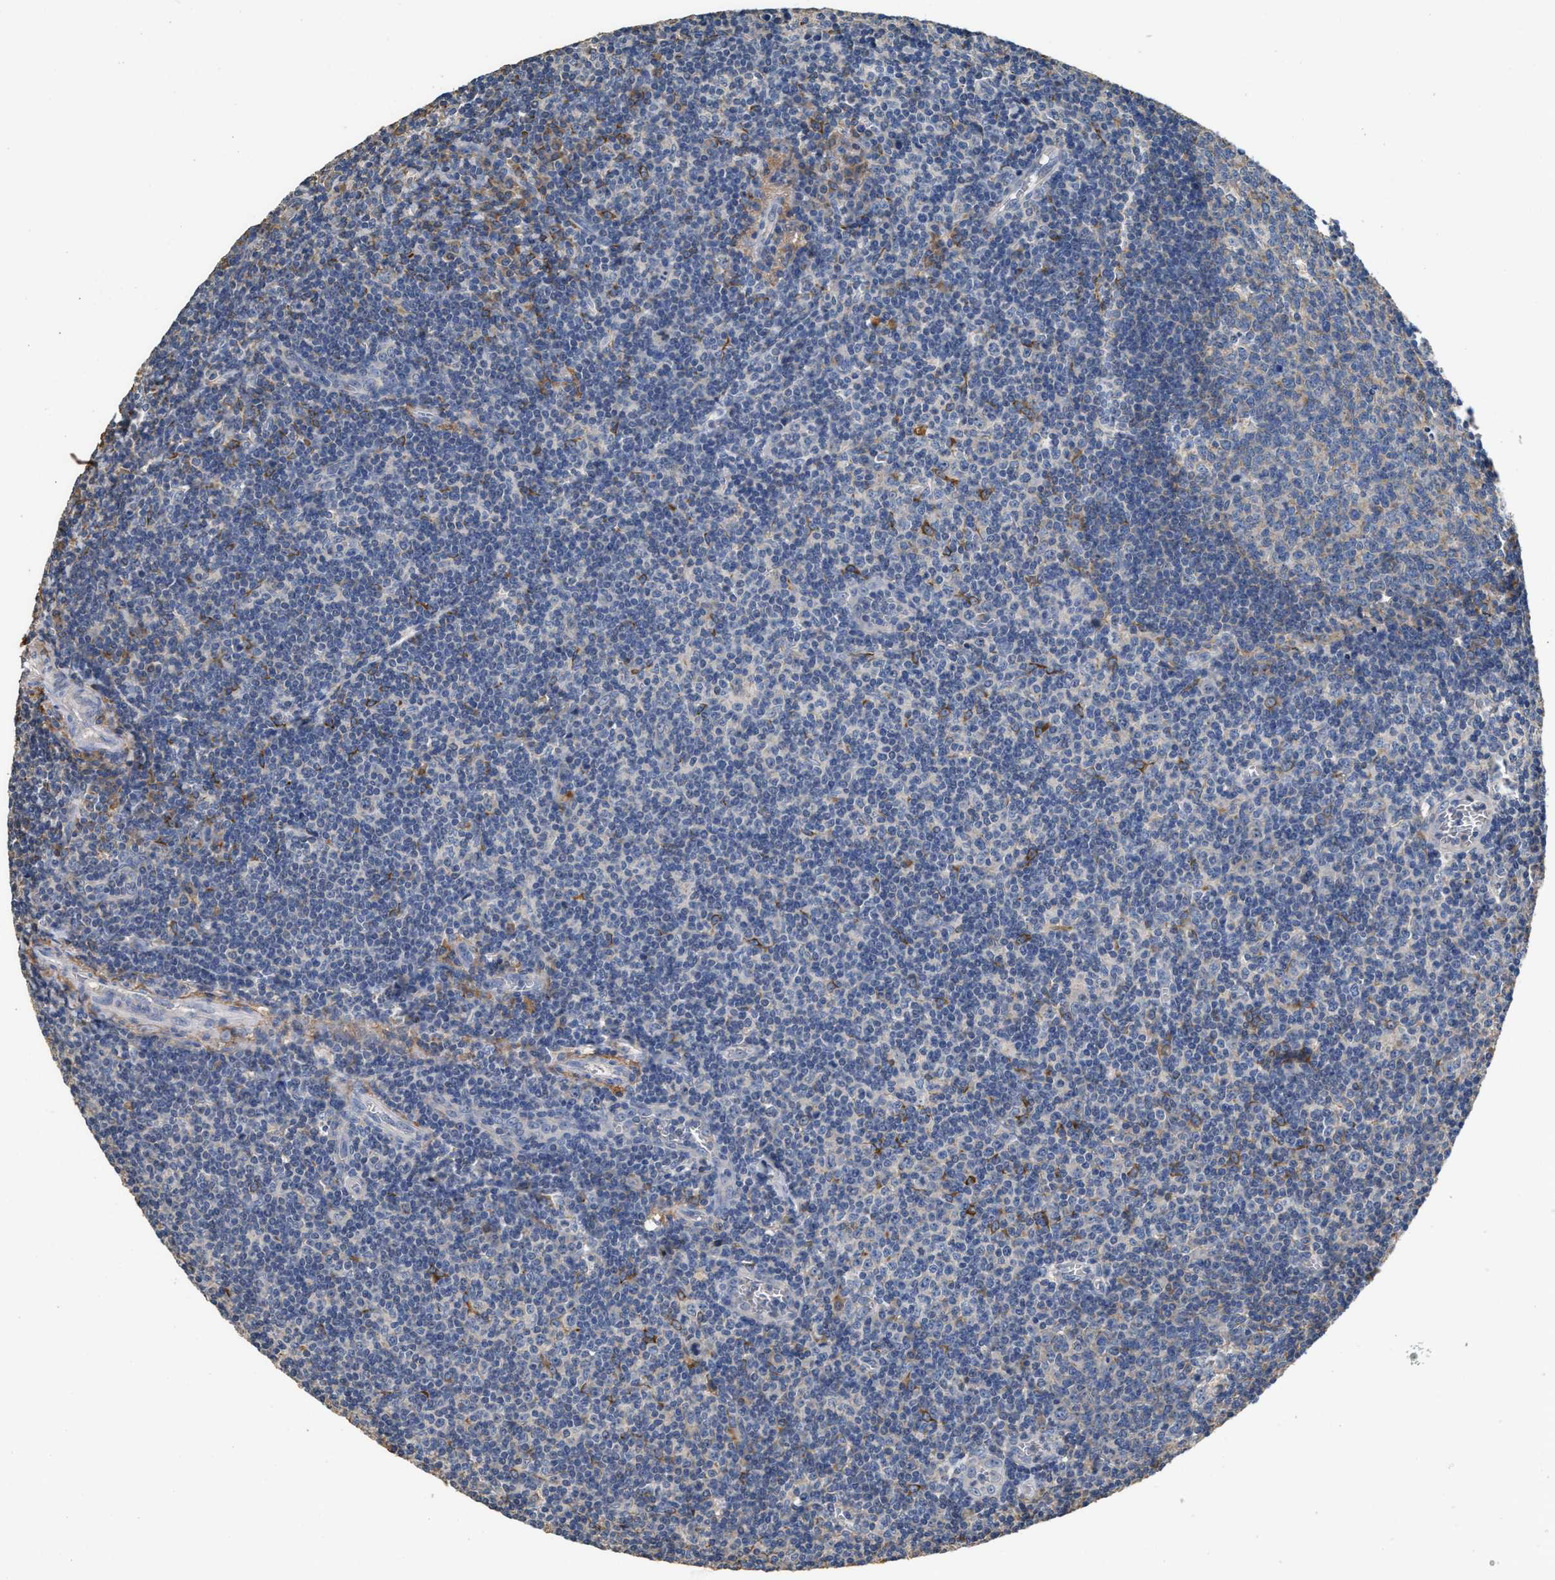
{"staining": {"intensity": "moderate", "quantity": "<25%", "location": "cytoplasmic/membranous"}, "tissue": "tonsil", "cell_type": "Germinal center cells", "image_type": "normal", "snomed": [{"axis": "morphology", "description": "Normal tissue, NOS"}, {"axis": "topography", "description": "Tonsil"}], "caption": "DAB (3,3'-diaminobenzidine) immunohistochemical staining of benign human tonsil demonstrates moderate cytoplasmic/membranous protein staining in approximately <25% of germinal center cells. Using DAB (3,3'-diaminobenzidine) (brown) and hematoxylin (blue) stains, captured at high magnification using brightfield microscopy.", "gene": "C3", "patient": {"sex": "male", "age": 37}}